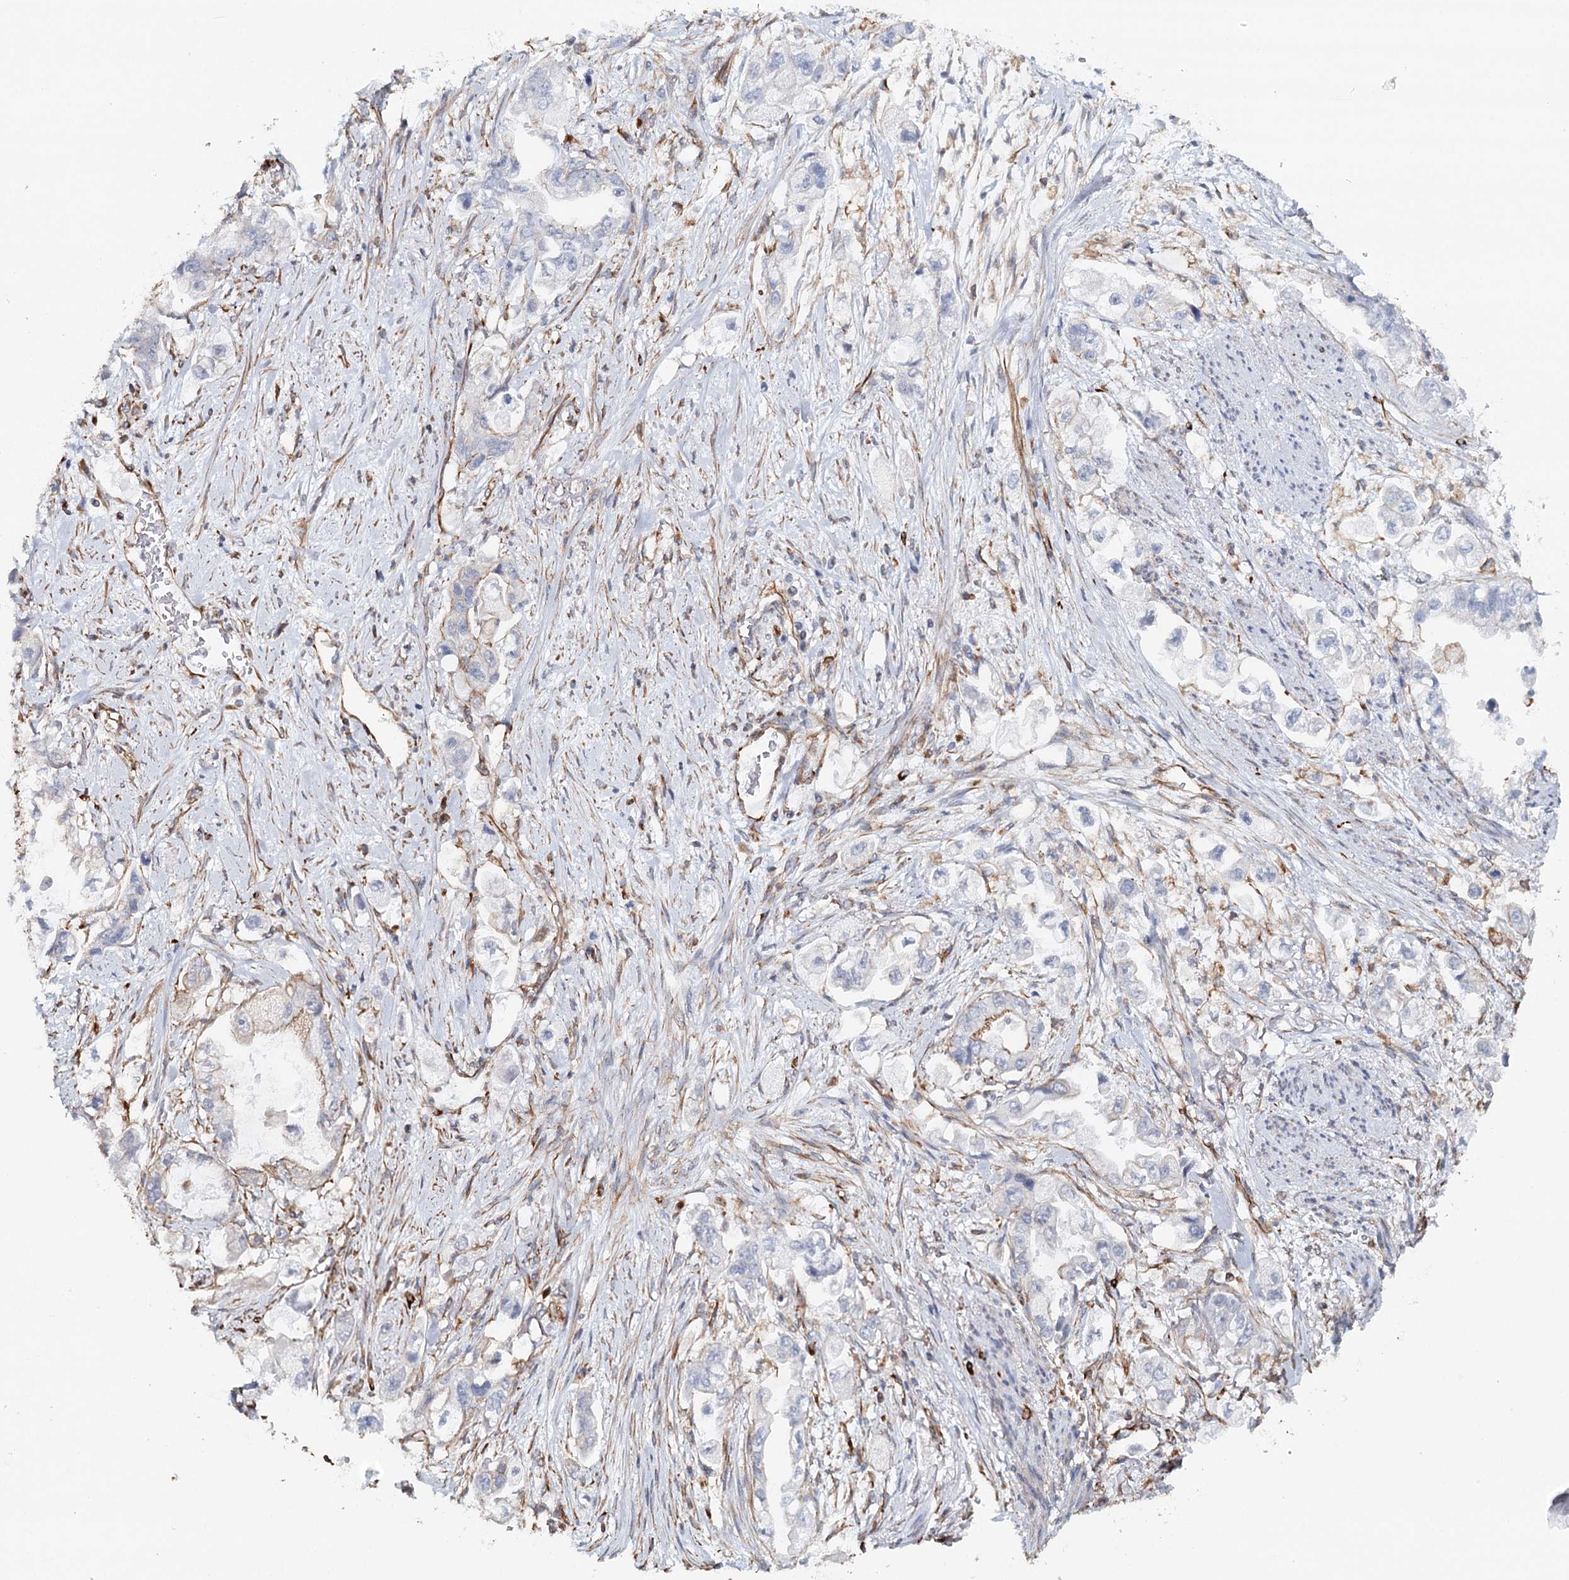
{"staining": {"intensity": "negative", "quantity": "none", "location": "none"}, "tissue": "stomach cancer", "cell_type": "Tumor cells", "image_type": "cancer", "snomed": [{"axis": "morphology", "description": "Adenocarcinoma, NOS"}, {"axis": "topography", "description": "Stomach"}], "caption": "An immunohistochemistry (IHC) histopathology image of adenocarcinoma (stomach) is shown. There is no staining in tumor cells of adenocarcinoma (stomach).", "gene": "SYNPO", "patient": {"sex": "male", "age": 62}}